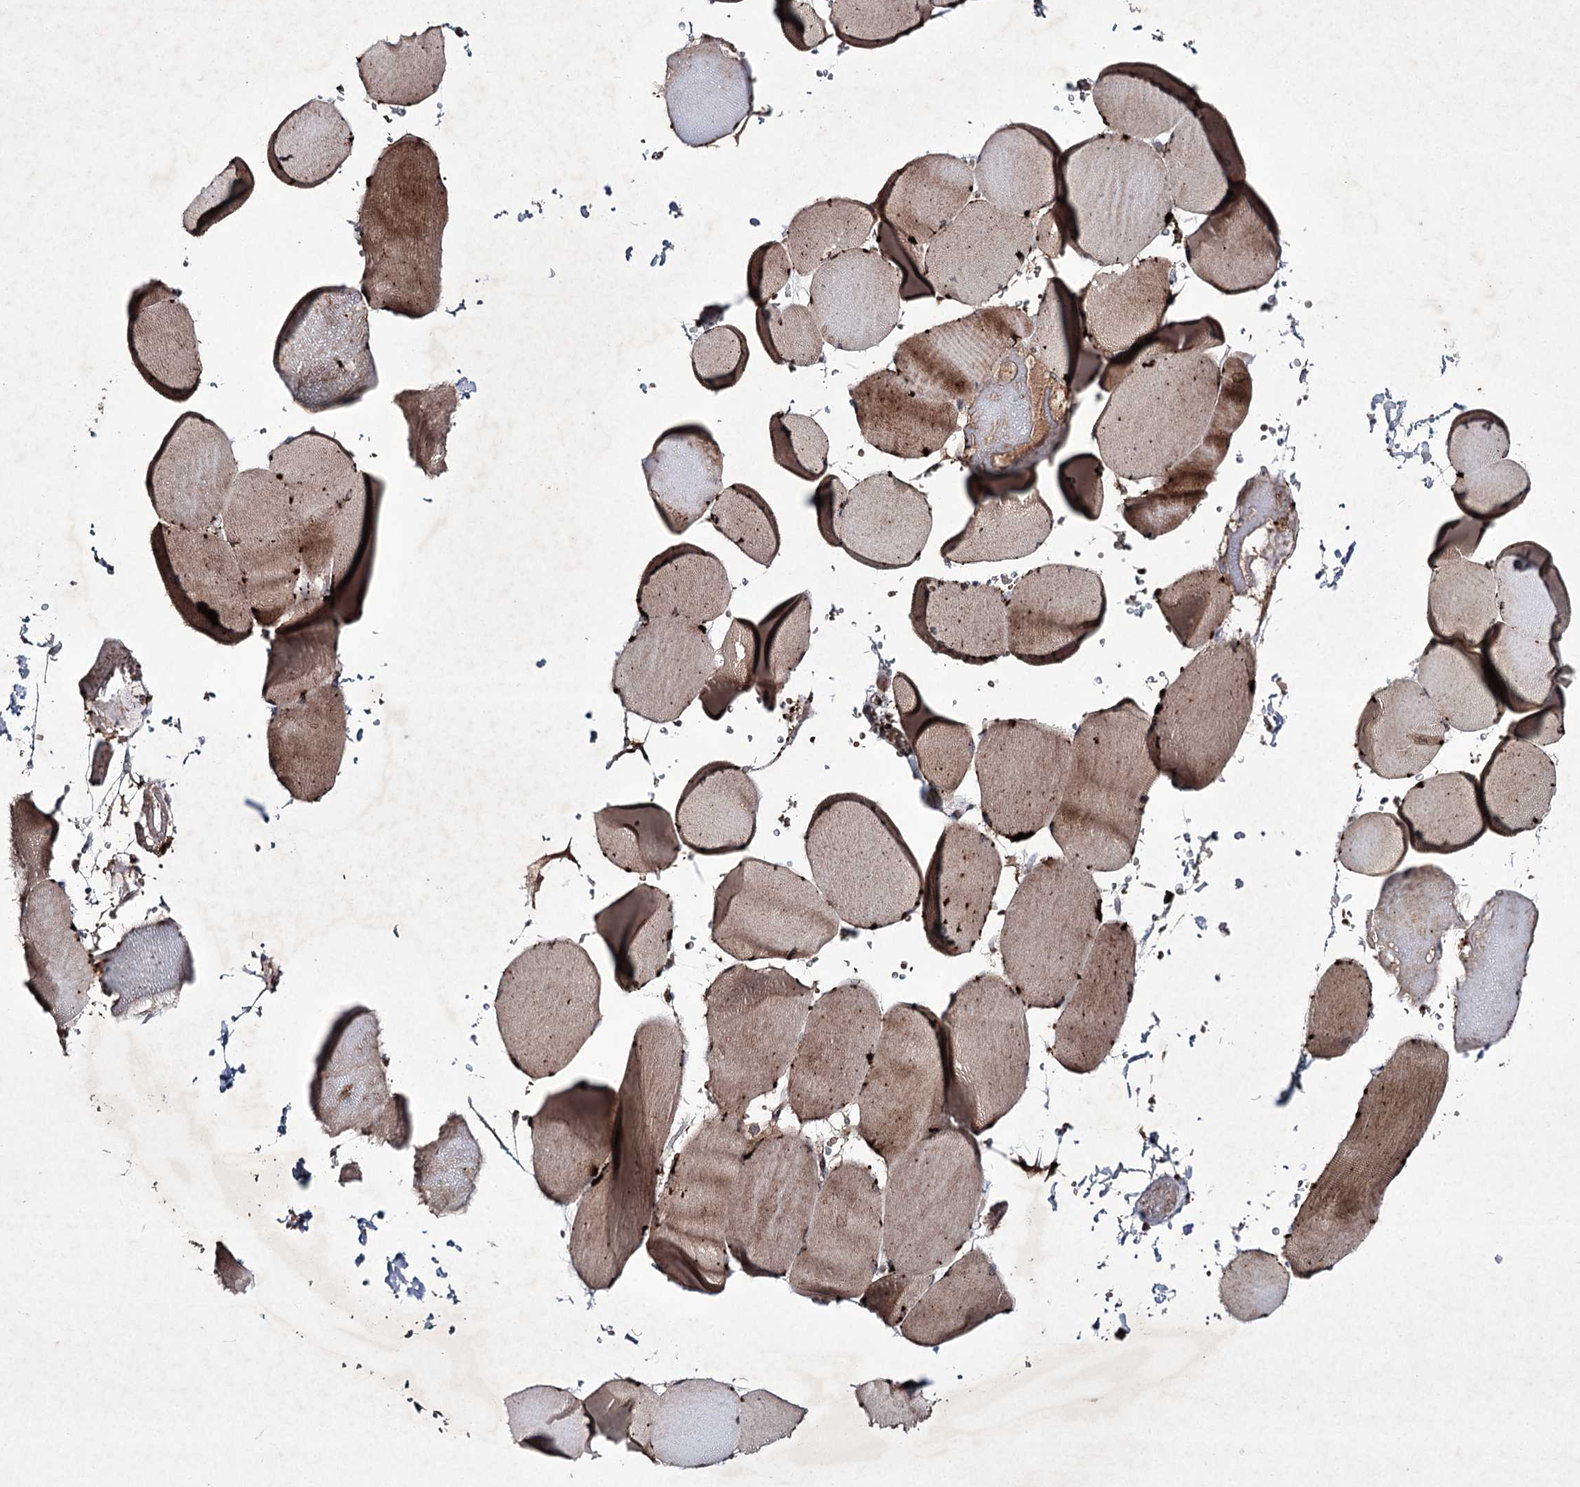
{"staining": {"intensity": "moderate", "quantity": "25%-75%", "location": "cytoplasmic/membranous"}, "tissue": "skeletal muscle", "cell_type": "Myocytes", "image_type": "normal", "snomed": [{"axis": "morphology", "description": "Normal tissue, NOS"}, {"axis": "topography", "description": "Skeletal muscle"}, {"axis": "topography", "description": "Head-Neck"}], "caption": "Immunohistochemical staining of benign human skeletal muscle exhibits 25%-75% levels of moderate cytoplasmic/membranous protein expression in about 25%-75% of myocytes. (DAB = brown stain, brightfield microscopy at high magnification).", "gene": "ALG9", "patient": {"sex": "male", "age": 66}}